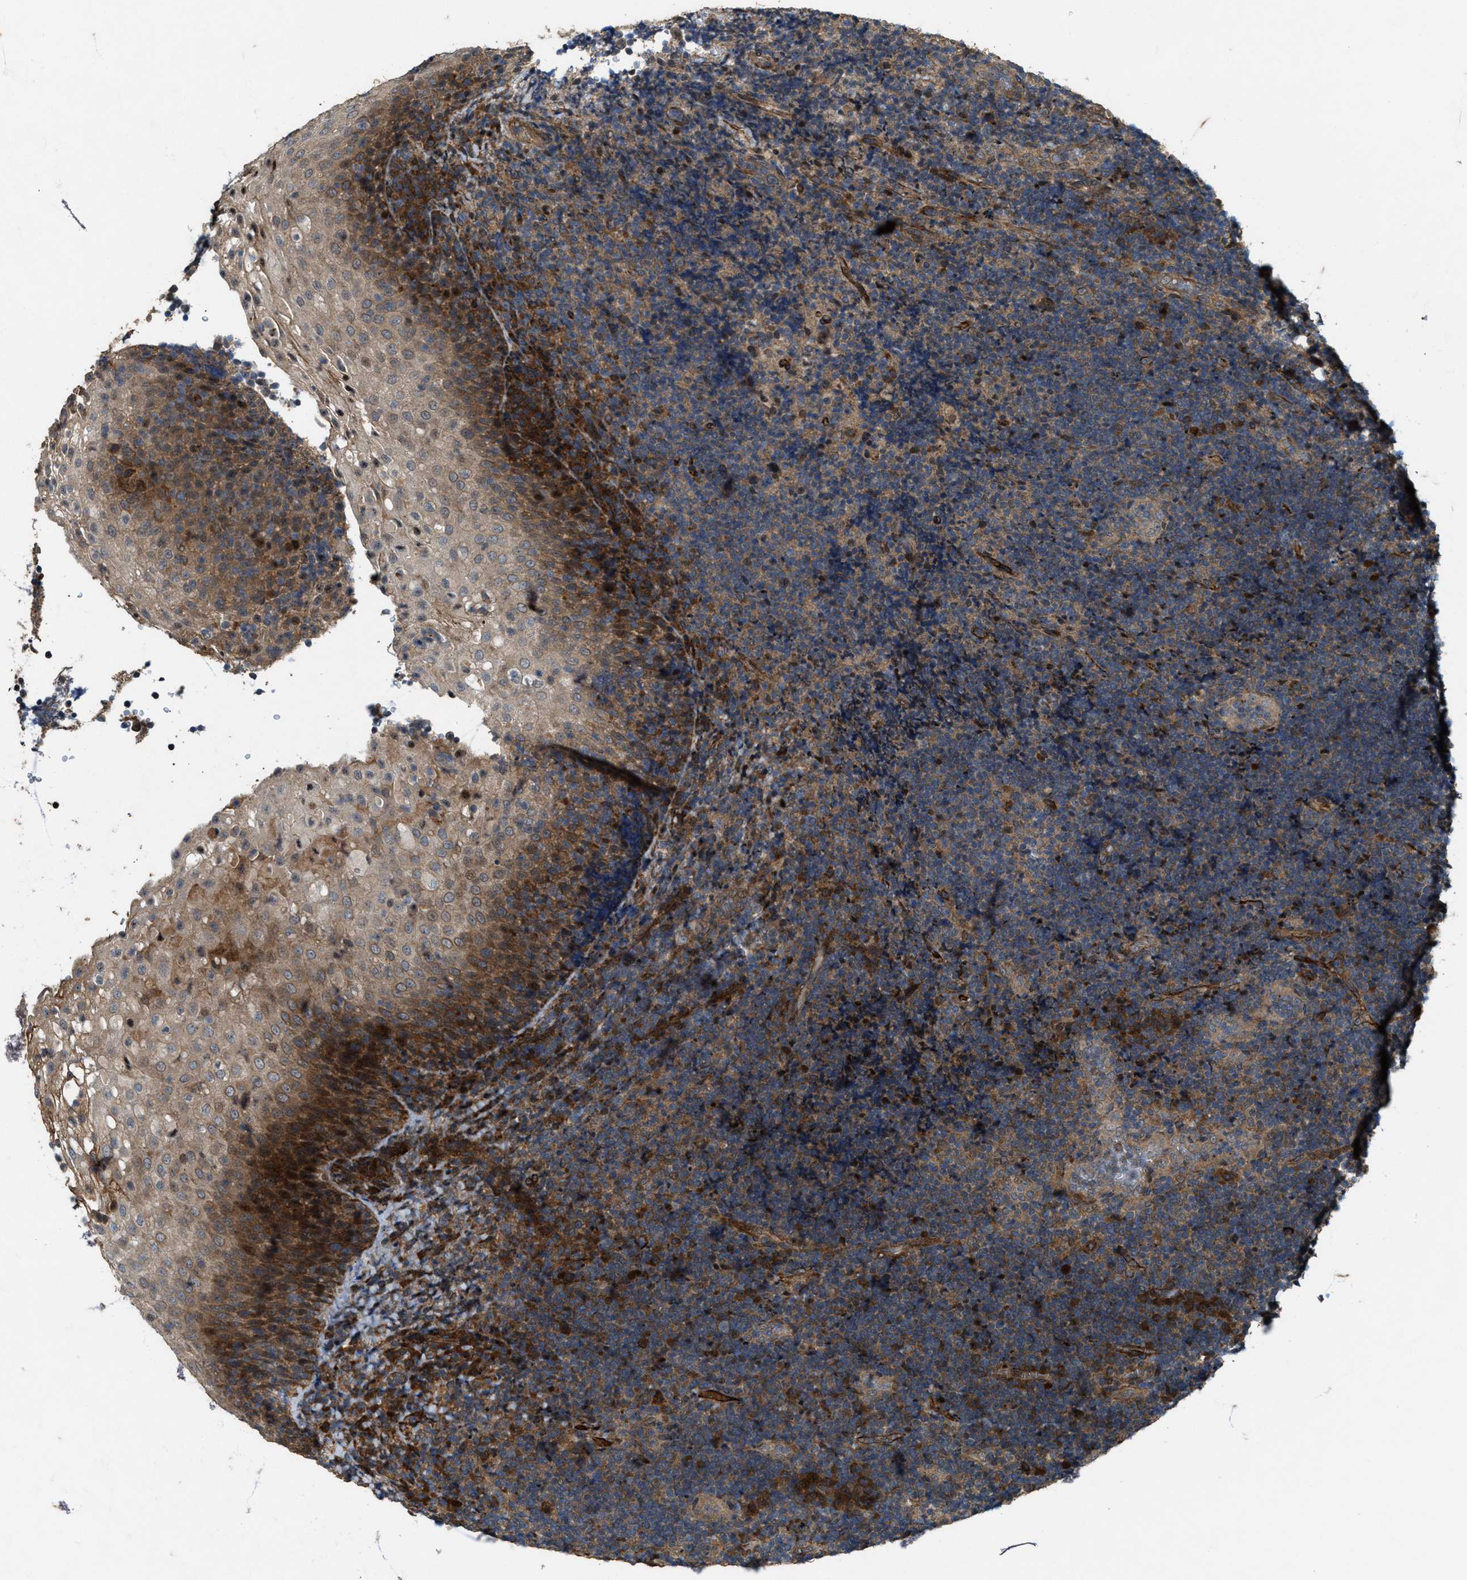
{"staining": {"intensity": "weak", "quantity": "25%-75%", "location": "cytoplasmic/membranous"}, "tissue": "lymphoma", "cell_type": "Tumor cells", "image_type": "cancer", "snomed": [{"axis": "morphology", "description": "Malignant lymphoma, non-Hodgkin's type, High grade"}, {"axis": "topography", "description": "Tonsil"}], "caption": "Approximately 25%-75% of tumor cells in human lymphoma display weak cytoplasmic/membranous protein expression as visualized by brown immunohistochemical staining.", "gene": "LRRC72", "patient": {"sex": "female", "age": 36}}